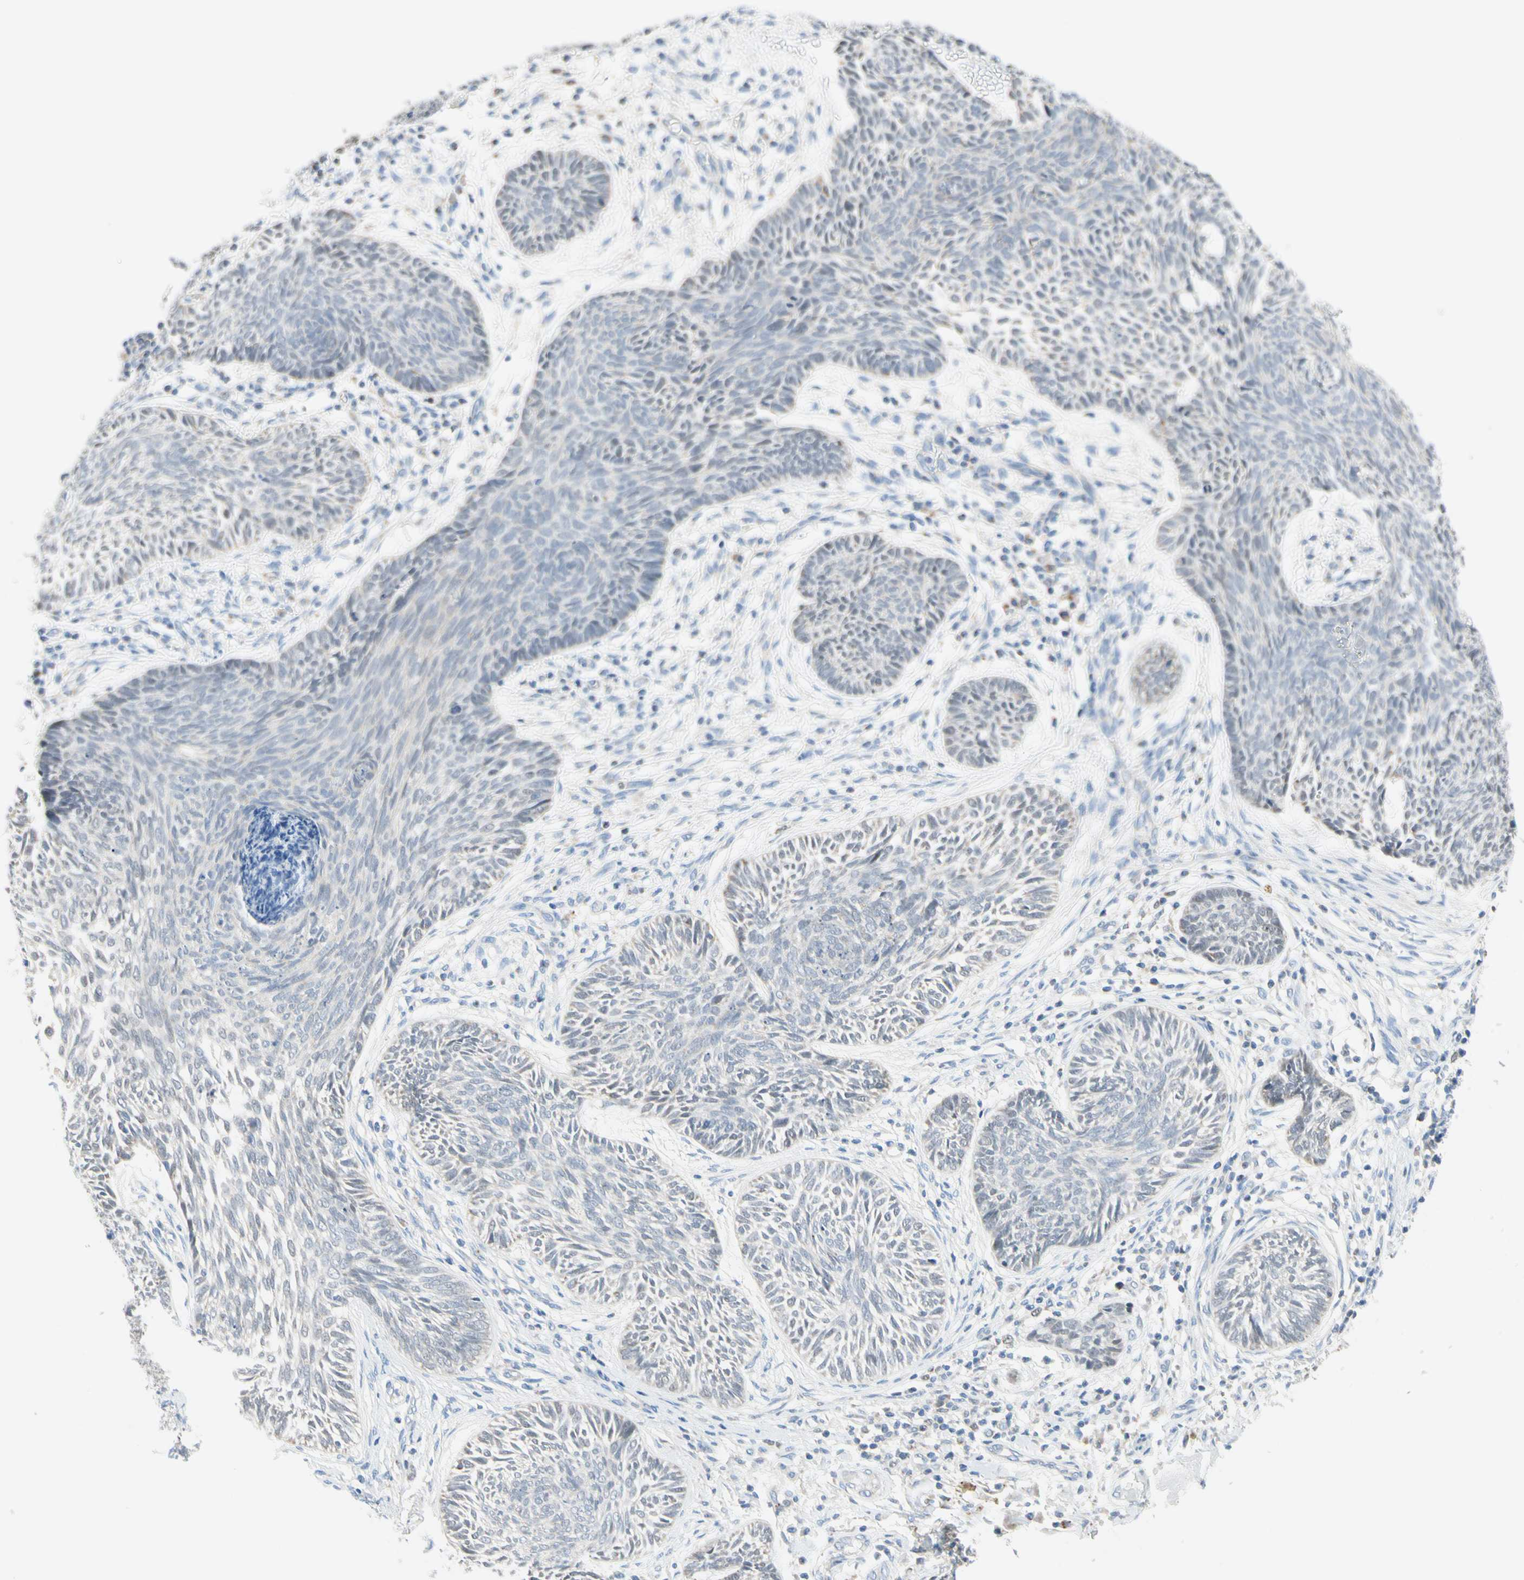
{"staining": {"intensity": "weak", "quantity": "<25%", "location": "cytoplasmic/membranous"}, "tissue": "skin cancer", "cell_type": "Tumor cells", "image_type": "cancer", "snomed": [{"axis": "morphology", "description": "Papilloma, NOS"}, {"axis": "morphology", "description": "Basal cell carcinoma"}, {"axis": "topography", "description": "Skin"}], "caption": "IHC histopathology image of papilloma (skin) stained for a protein (brown), which demonstrates no positivity in tumor cells.", "gene": "MFF", "patient": {"sex": "male", "age": 87}}